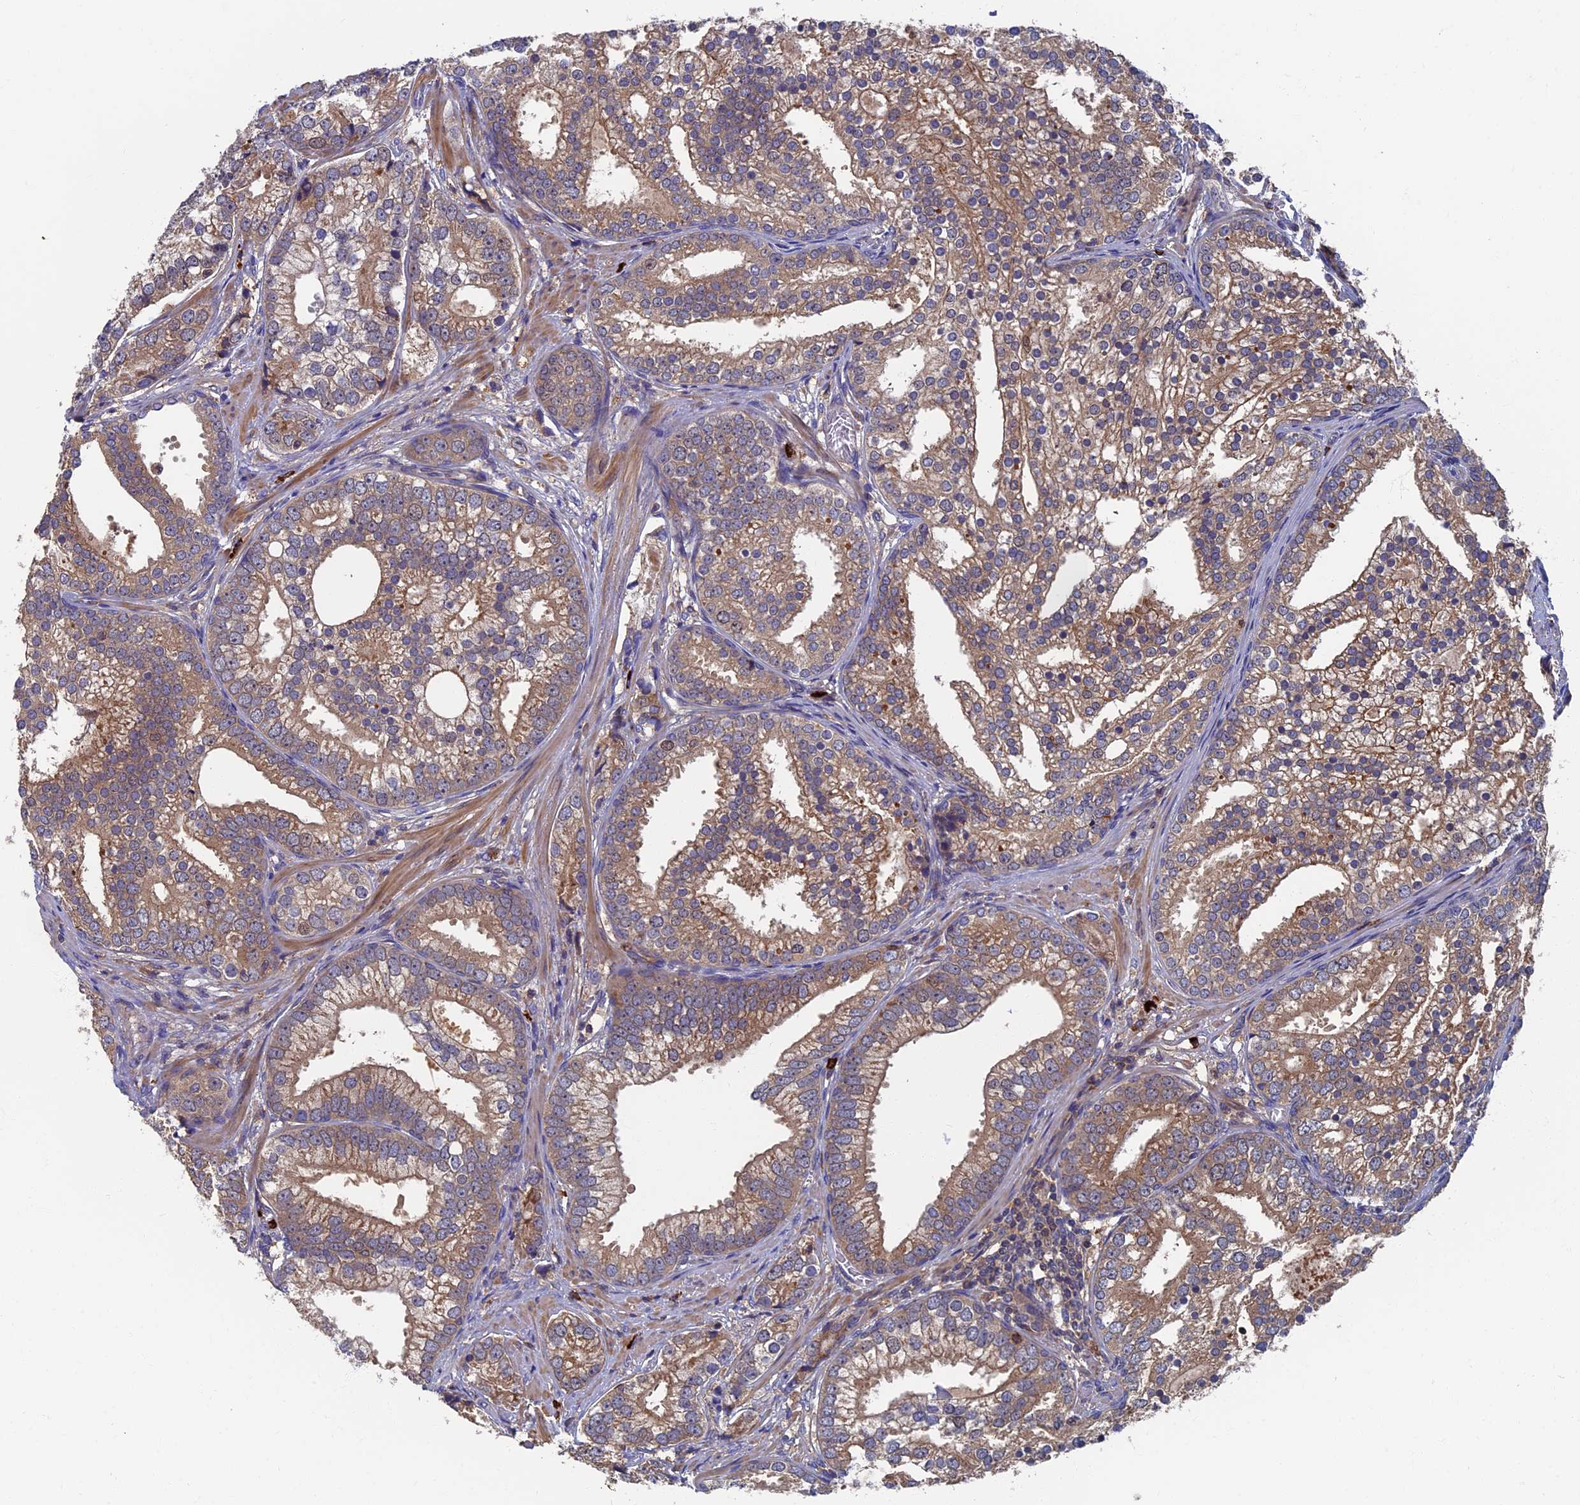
{"staining": {"intensity": "moderate", "quantity": ">75%", "location": "cytoplasmic/membranous"}, "tissue": "prostate cancer", "cell_type": "Tumor cells", "image_type": "cancer", "snomed": [{"axis": "morphology", "description": "Adenocarcinoma, High grade"}, {"axis": "topography", "description": "Prostate"}], "caption": "An image of human prostate adenocarcinoma (high-grade) stained for a protein reveals moderate cytoplasmic/membranous brown staining in tumor cells.", "gene": "TNK2", "patient": {"sex": "male", "age": 75}}